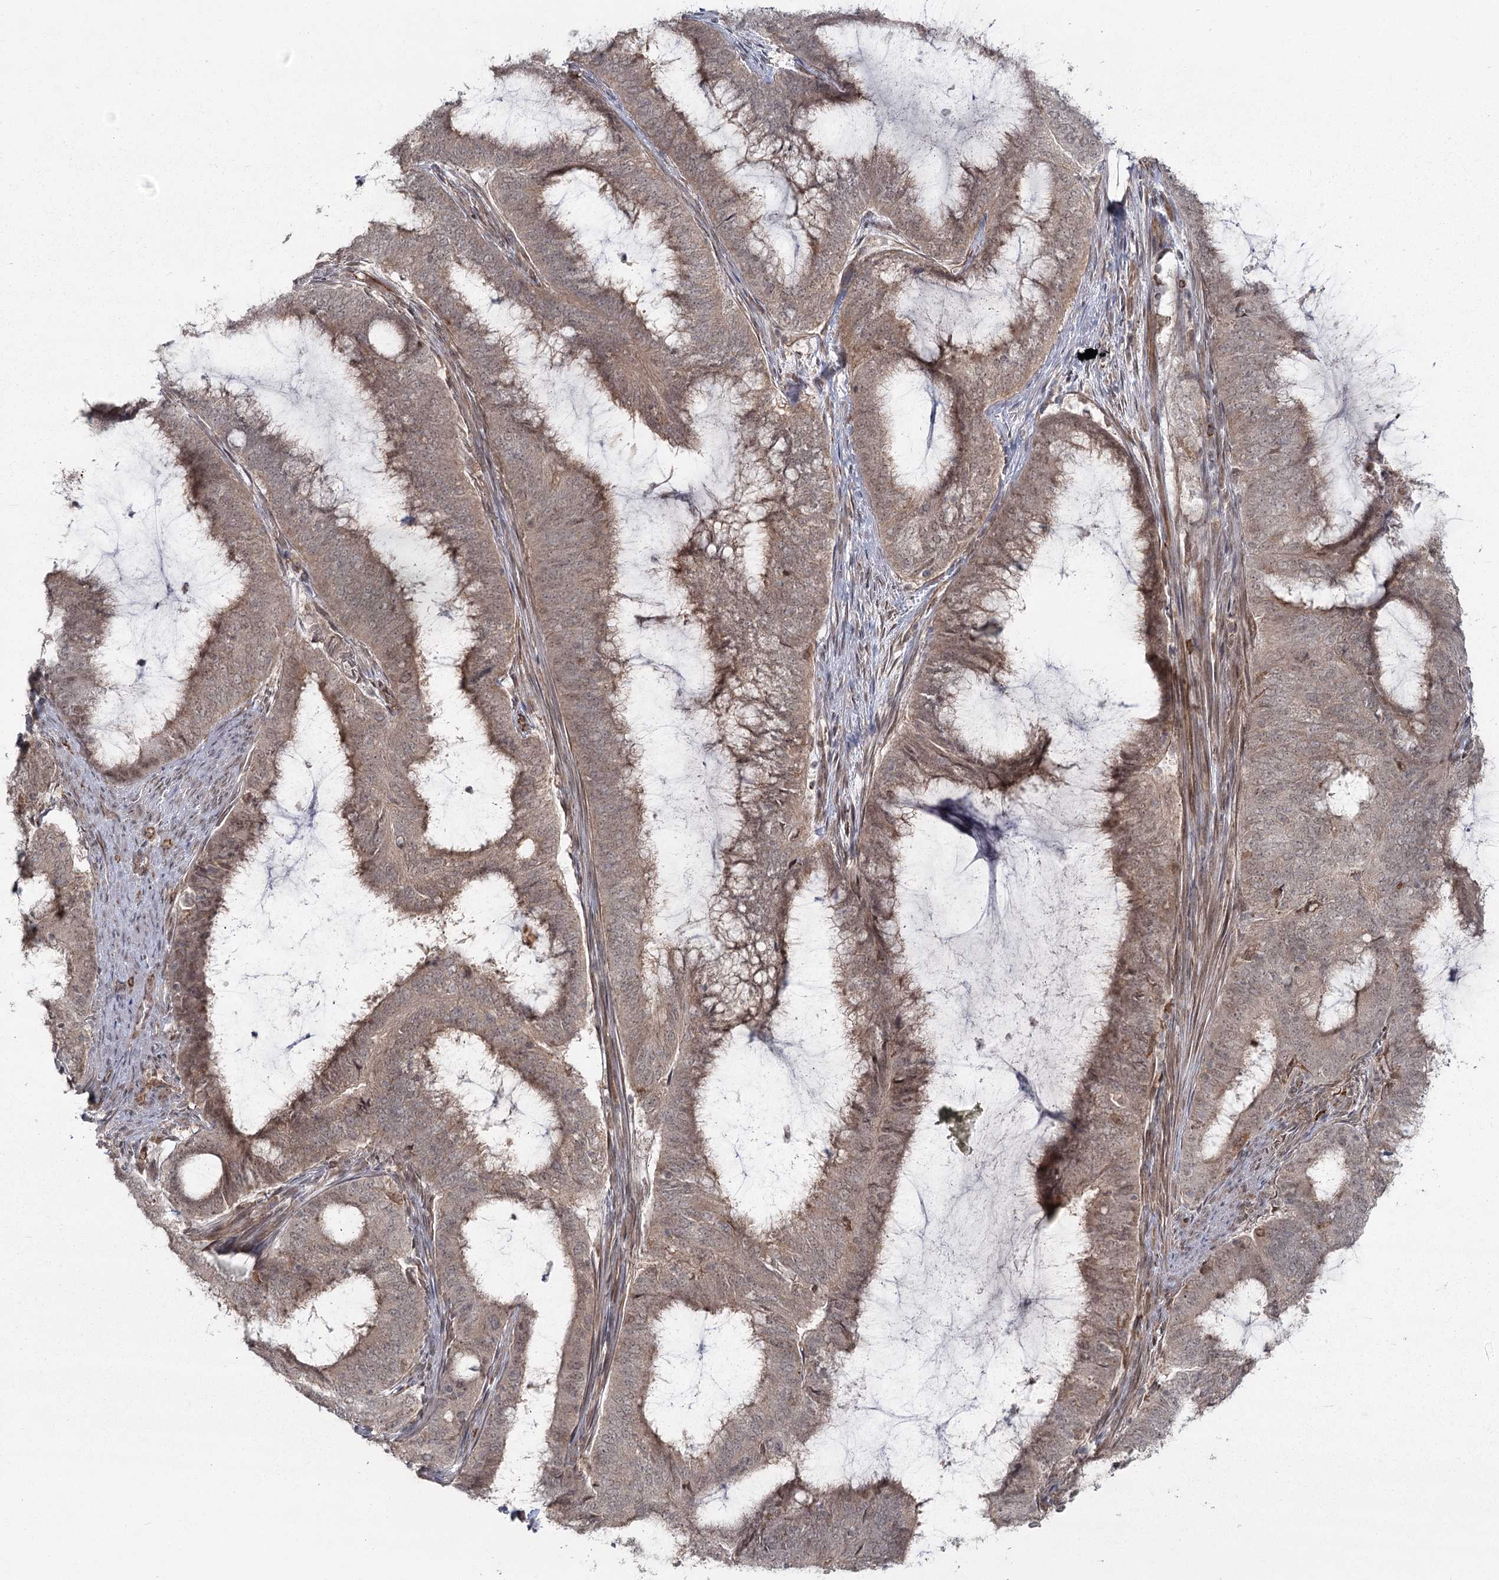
{"staining": {"intensity": "moderate", "quantity": ">75%", "location": "cytoplasmic/membranous,nuclear"}, "tissue": "endometrial cancer", "cell_type": "Tumor cells", "image_type": "cancer", "snomed": [{"axis": "morphology", "description": "Adenocarcinoma, NOS"}, {"axis": "topography", "description": "Endometrium"}], "caption": "IHC photomicrograph of neoplastic tissue: human endometrial cancer stained using IHC displays medium levels of moderate protein expression localized specifically in the cytoplasmic/membranous and nuclear of tumor cells, appearing as a cytoplasmic/membranous and nuclear brown color.", "gene": "AP2M1", "patient": {"sex": "female", "age": 51}}